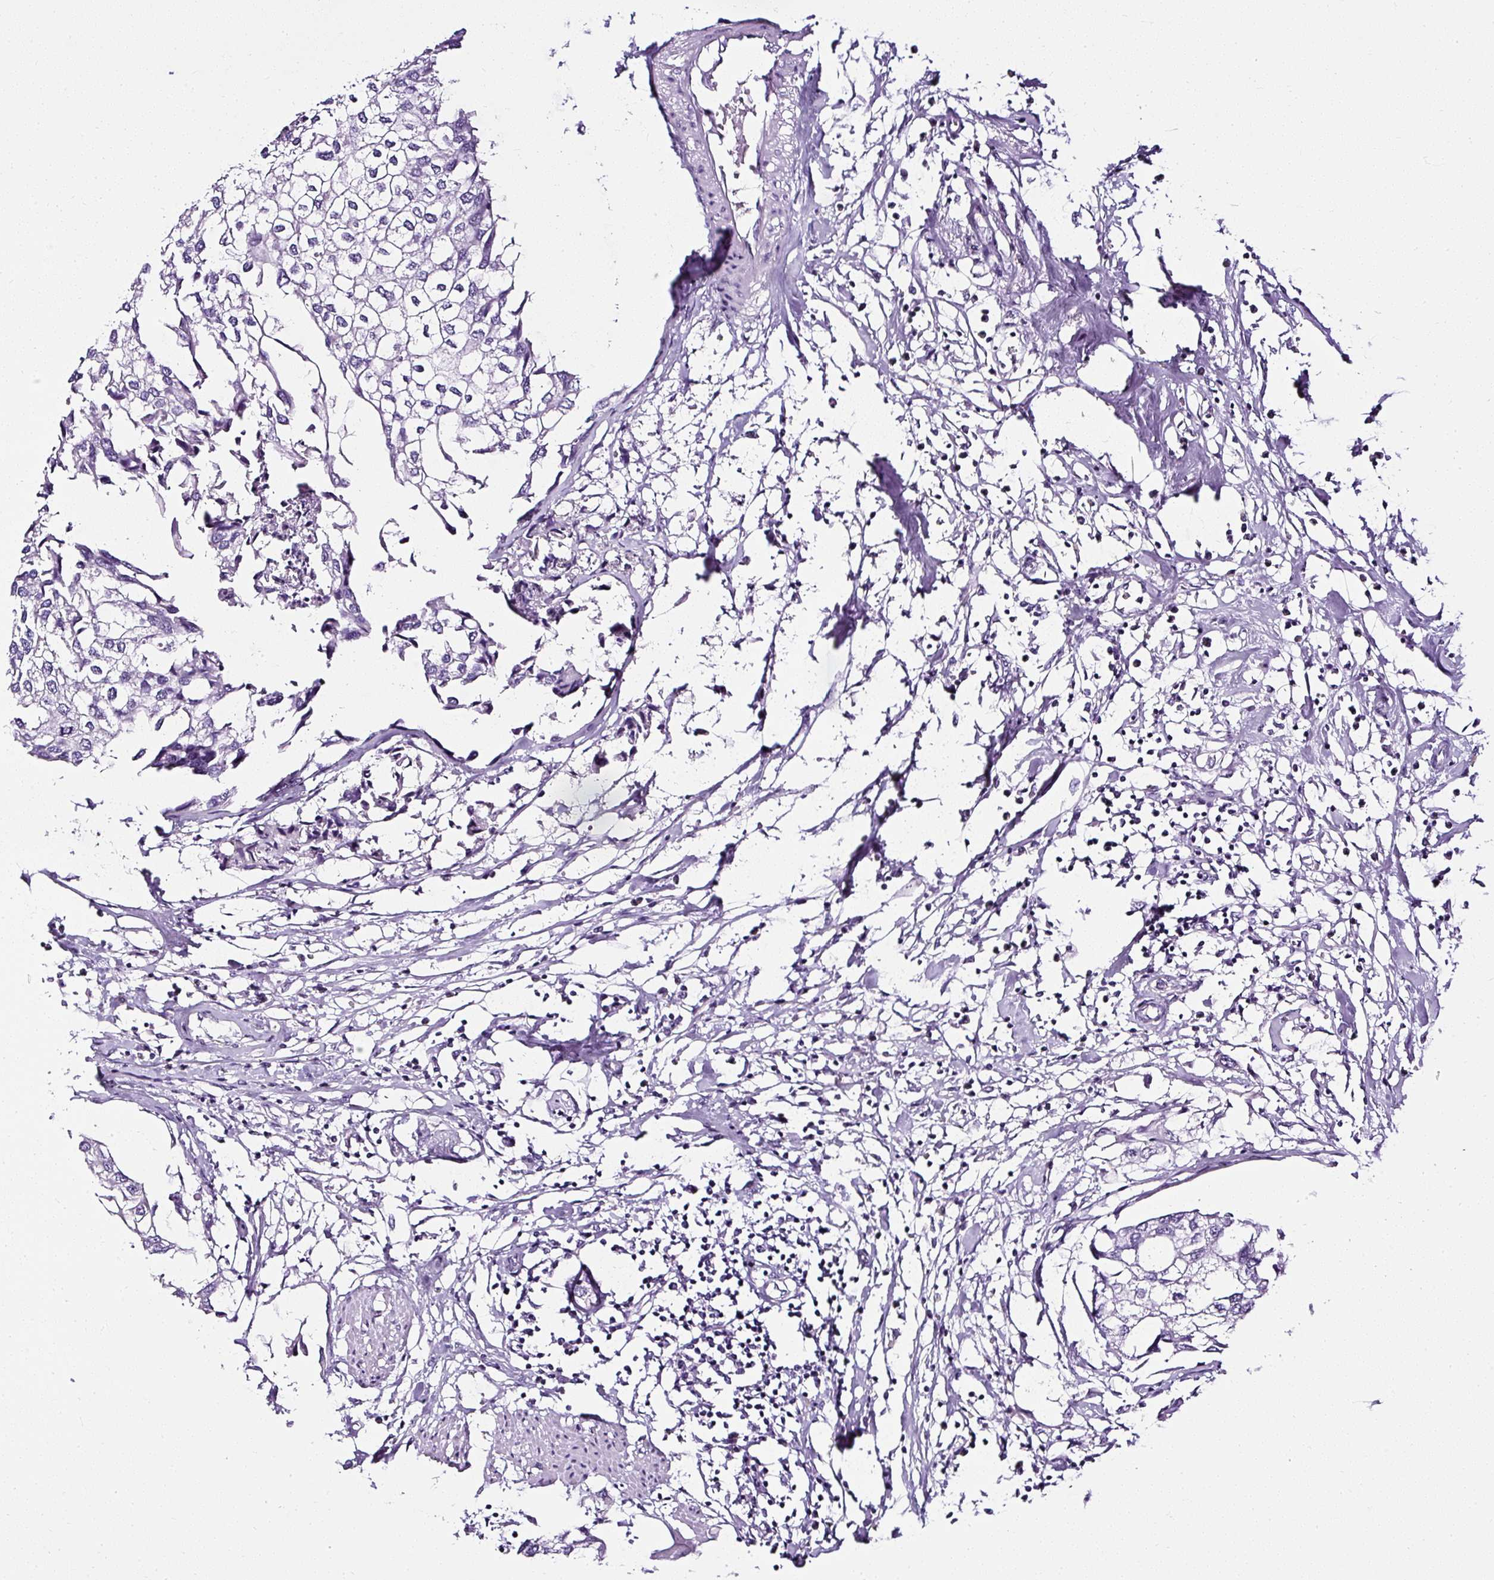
{"staining": {"intensity": "negative", "quantity": "none", "location": "none"}, "tissue": "urothelial cancer", "cell_type": "Tumor cells", "image_type": "cancer", "snomed": [{"axis": "morphology", "description": "Urothelial carcinoma, High grade"}, {"axis": "topography", "description": "Urinary bladder"}], "caption": "An image of human high-grade urothelial carcinoma is negative for staining in tumor cells.", "gene": "ATP2A1", "patient": {"sex": "male", "age": 64}}